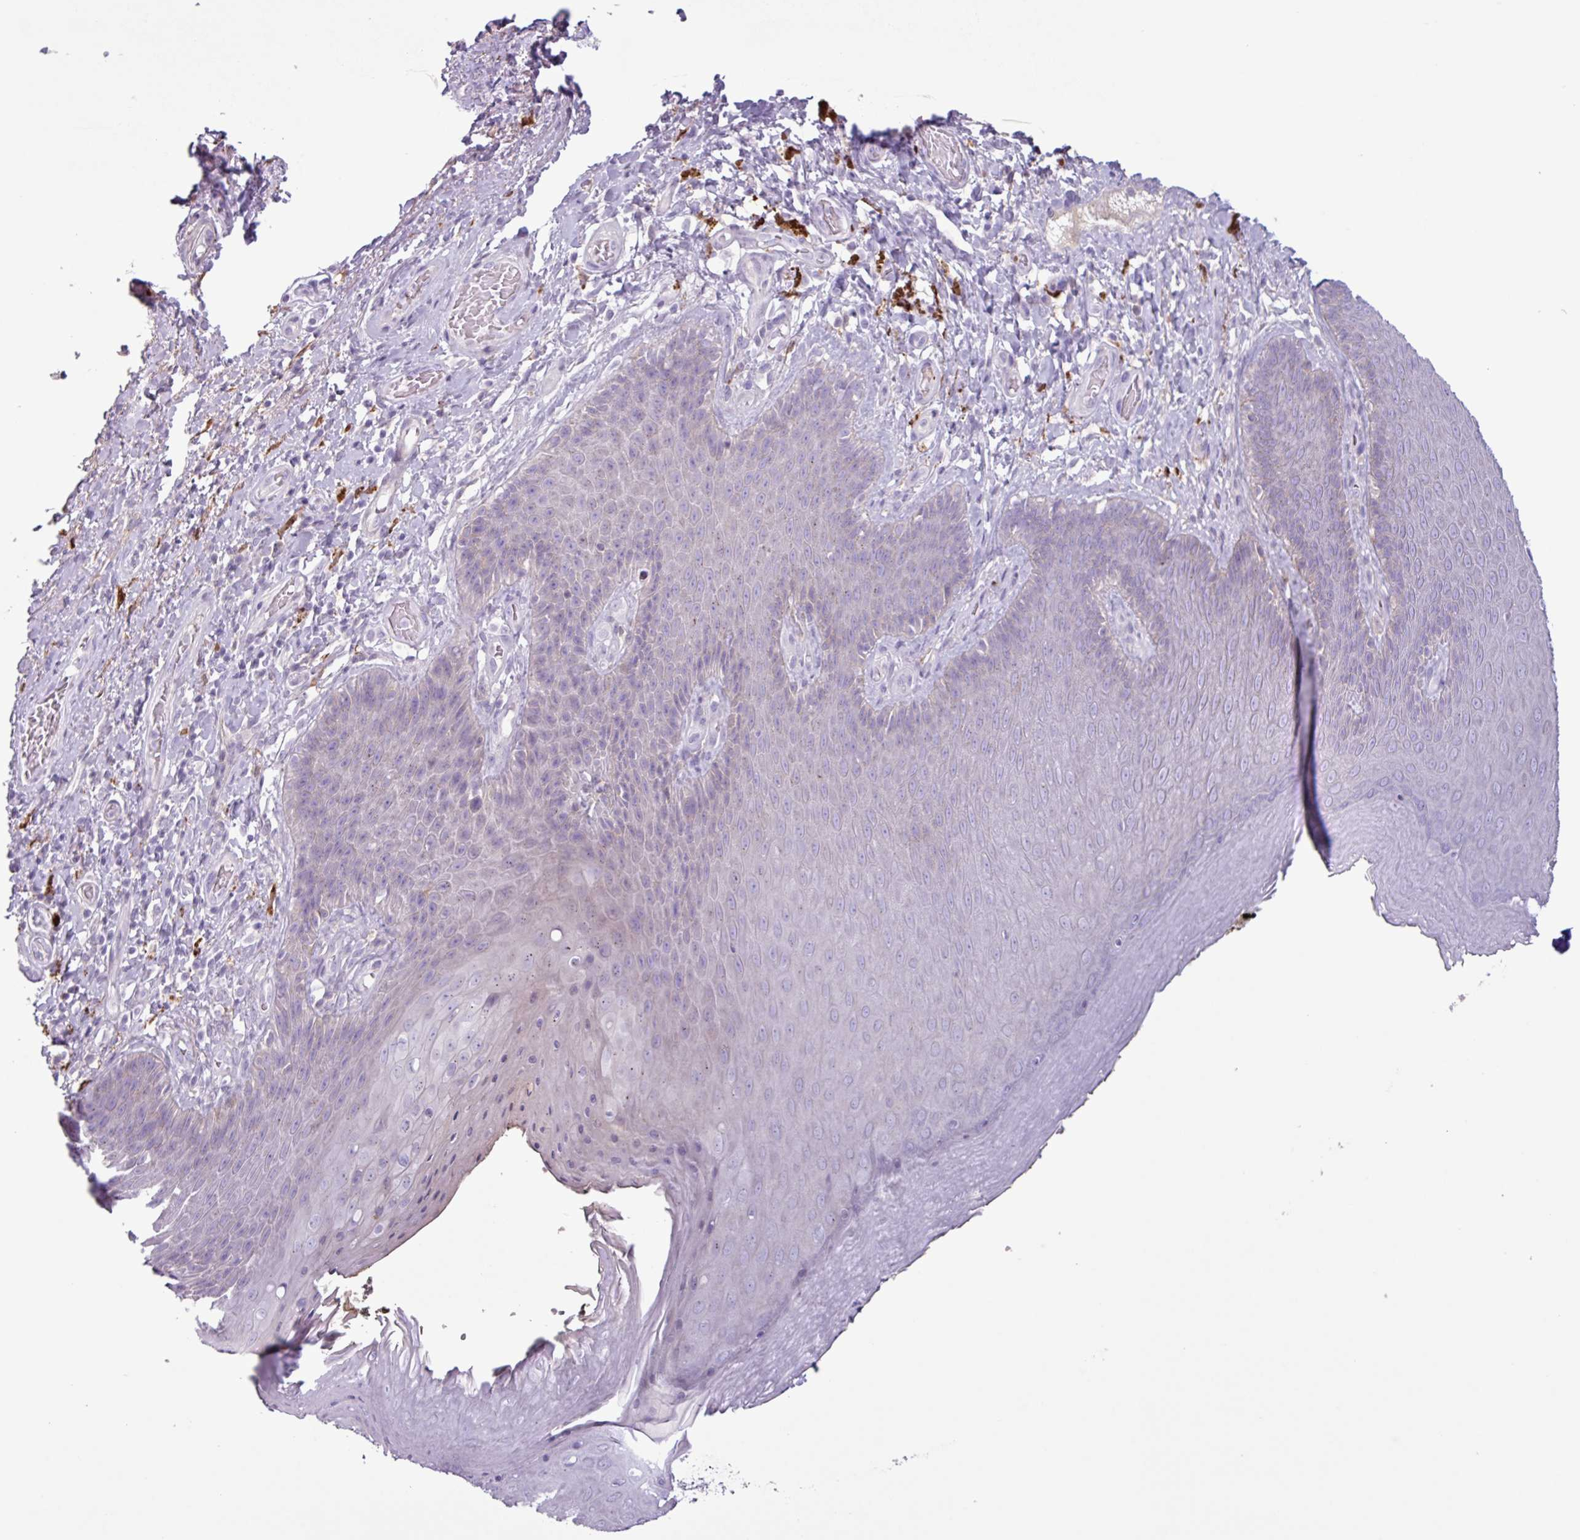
{"staining": {"intensity": "negative", "quantity": "none", "location": "none"}, "tissue": "skin", "cell_type": "Epidermal cells", "image_type": "normal", "snomed": [{"axis": "morphology", "description": "Normal tissue, NOS"}, {"axis": "topography", "description": "Anal"}, {"axis": "topography", "description": "Peripheral nerve tissue"}], "caption": "IHC image of unremarkable skin: skin stained with DAB (3,3'-diaminobenzidine) displays no significant protein expression in epidermal cells.", "gene": "C4A", "patient": {"sex": "male", "age": 53}}